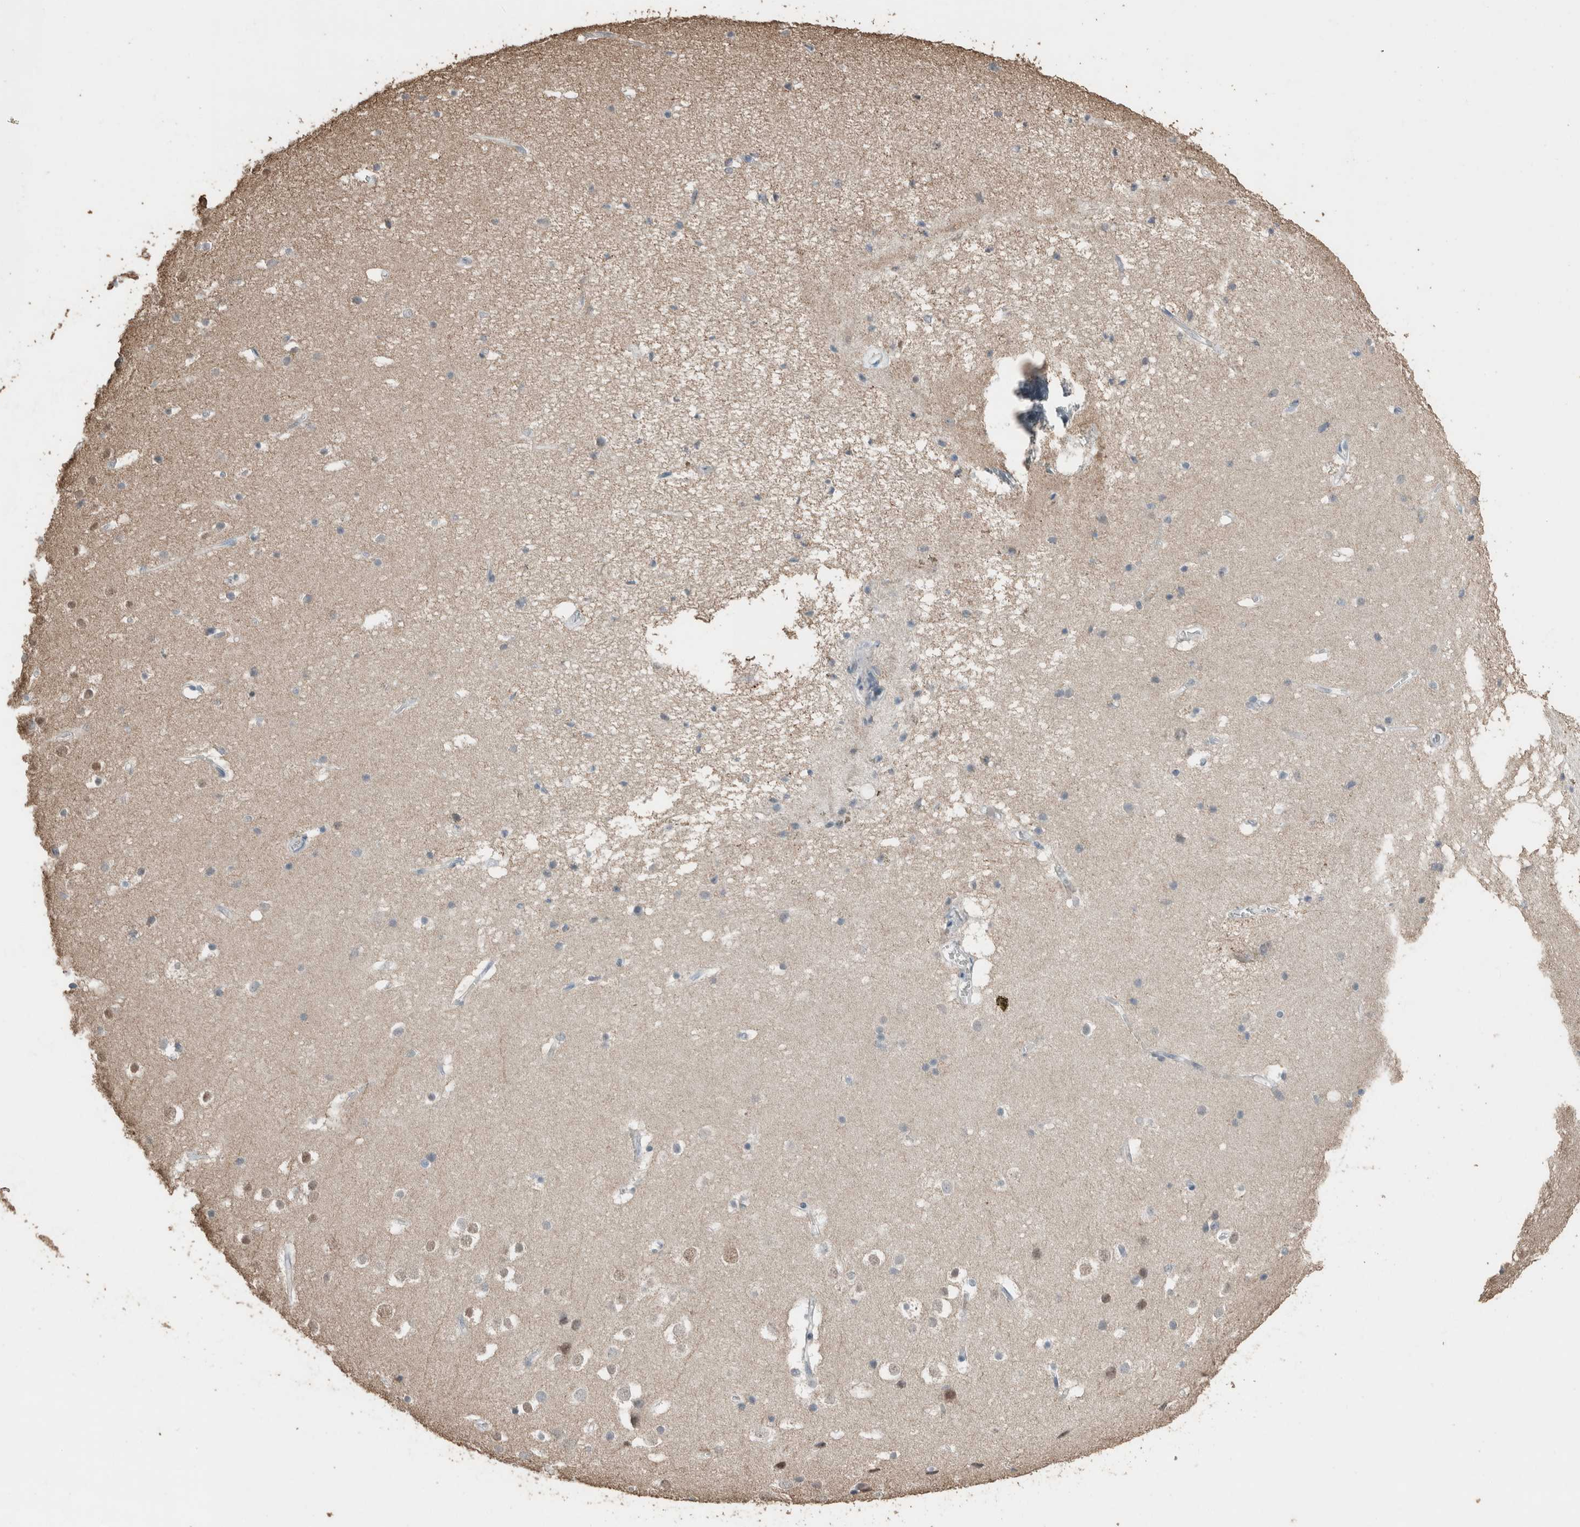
{"staining": {"intensity": "negative", "quantity": "none", "location": "none"}, "tissue": "cerebral cortex", "cell_type": "Endothelial cells", "image_type": "normal", "snomed": [{"axis": "morphology", "description": "Normal tissue, NOS"}, {"axis": "topography", "description": "Cerebral cortex"}], "caption": "This image is of unremarkable cerebral cortex stained with immunohistochemistry (IHC) to label a protein in brown with the nuclei are counter-stained blue. There is no expression in endothelial cells. (Brightfield microscopy of DAB immunohistochemistry at high magnification).", "gene": "ACVR2B", "patient": {"sex": "male", "age": 54}}